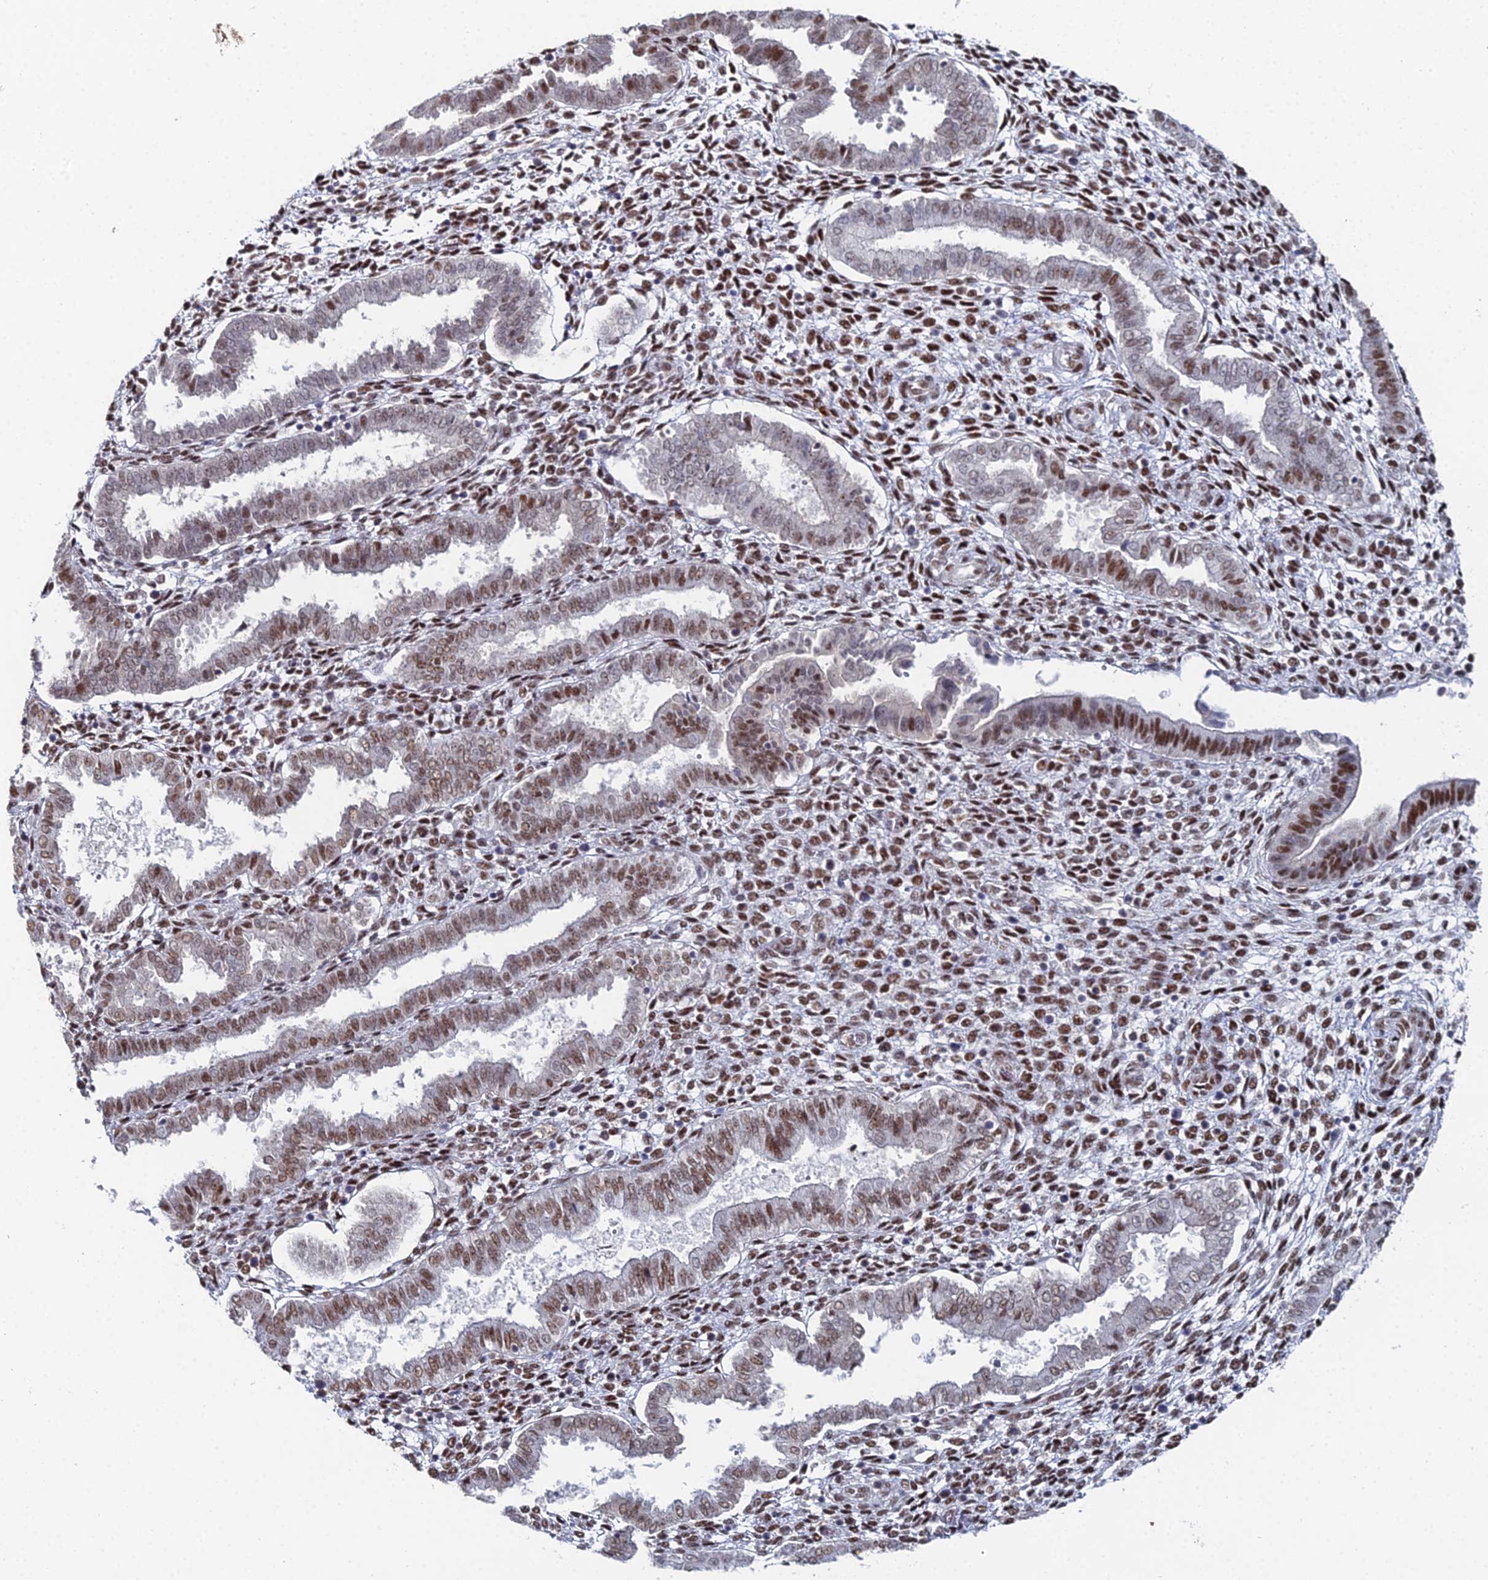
{"staining": {"intensity": "moderate", "quantity": ">75%", "location": "nuclear"}, "tissue": "endometrium", "cell_type": "Cells in endometrial stroma", "image_type": "normal", "snomed": [{"axis": "morphology", "description": "Normal tissue, NOS"}, {"axis": "topography", "description": "Endometrium"}], "caption": "A micrograph showing moderate nuclear staining in about >75% of cells in endometrial stroma in unremarkable endometrium, as visualized by brown immunohistochemical staining.", "gene": "GSC2", "patient": {"sex": "female", "age": 24}}